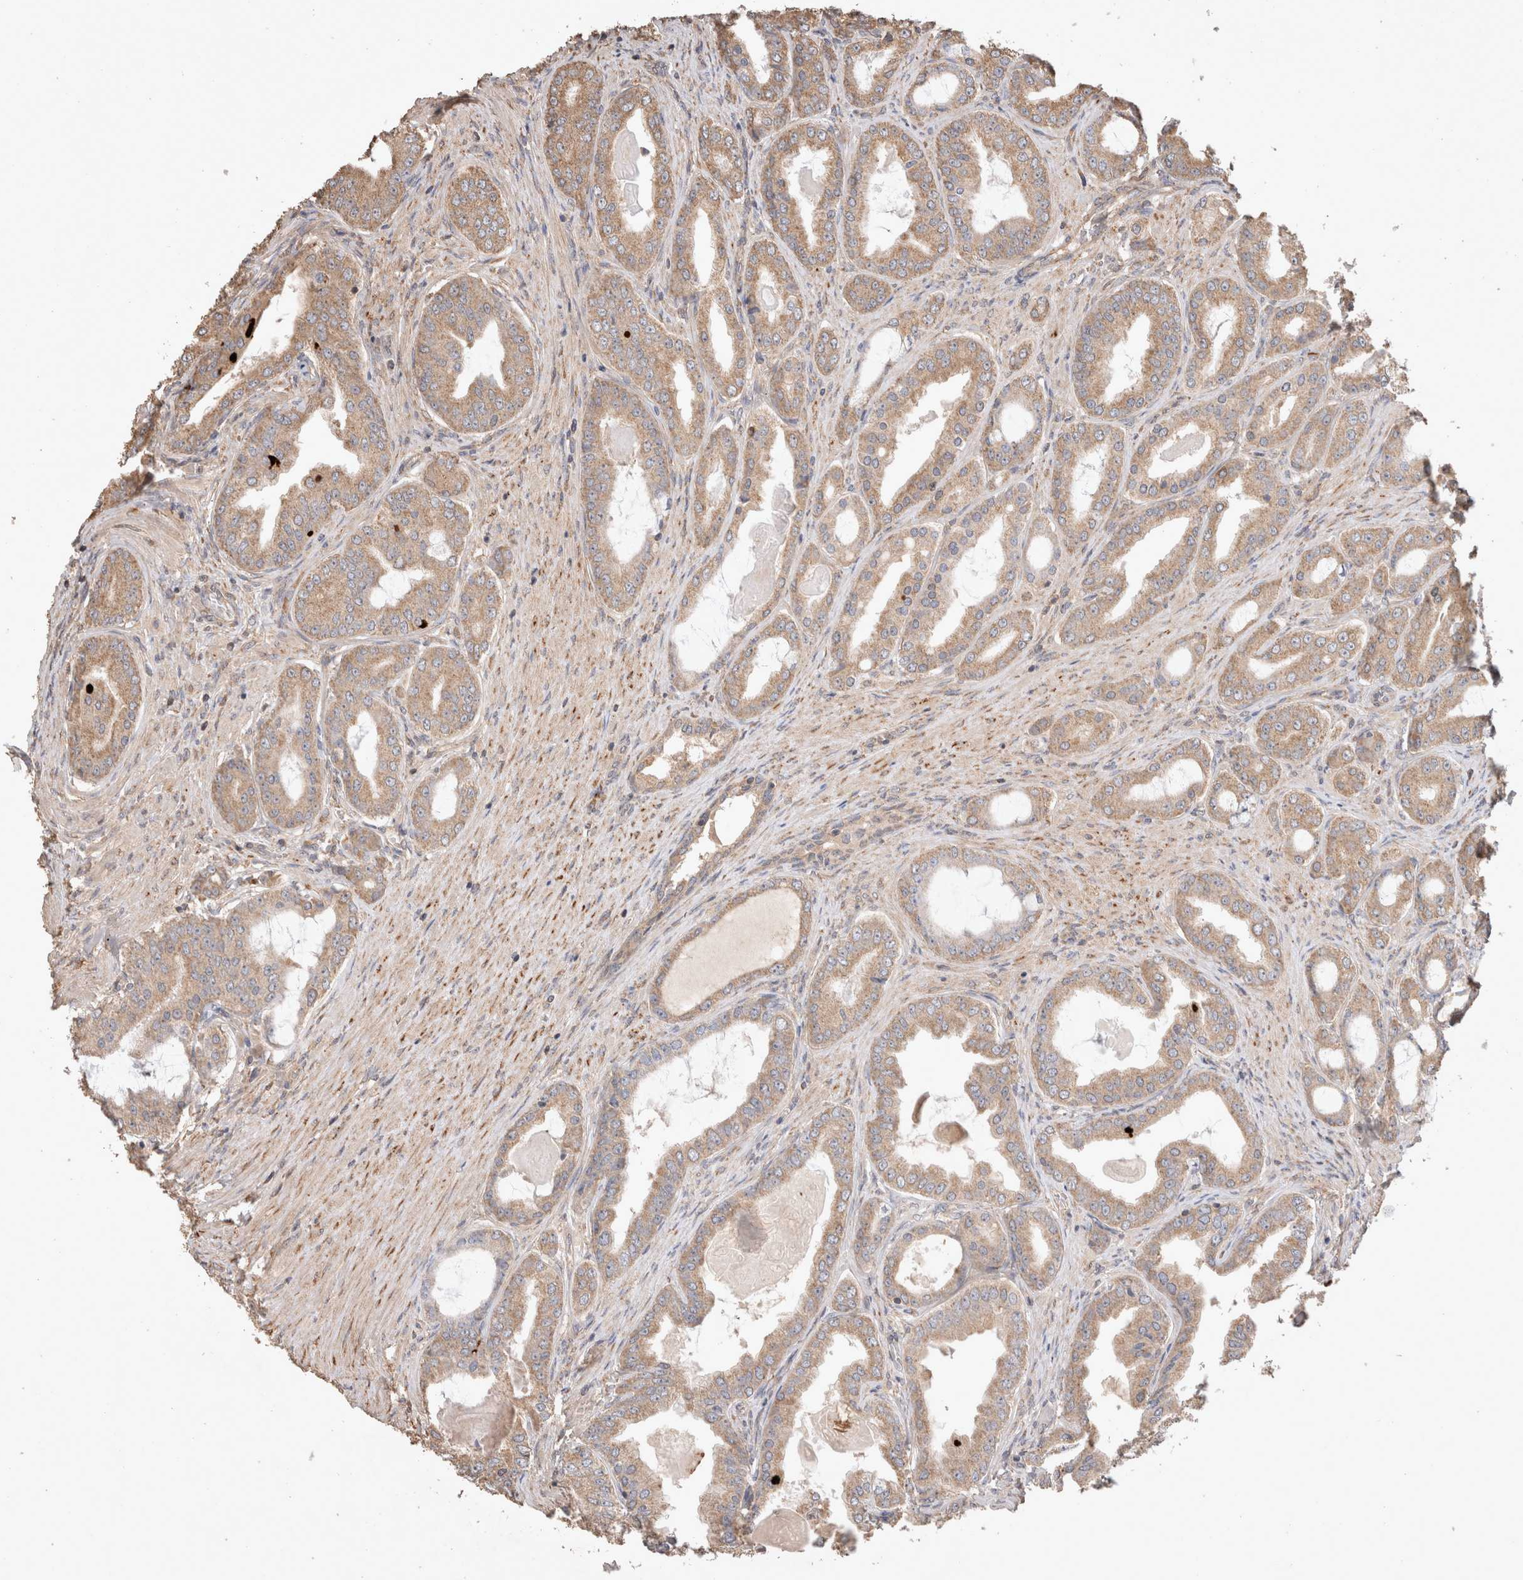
{"staining": {"intensity": "moderate", "quantity": ">75%", "location": "cytoplasmic/membranous"}, "tissue": "prostate cancer", "cell_type": "Tumor cells", "image_type": "cancer", "snomed": [{"axis": "morphology", "description": "Adenocarcinoma, High grade"}, {"axis": "topography", "description": "Prostate"}], "caption": "A brown stain shows moderate cytoplasmic/membranous expression of a protein in human high-grade adenocarcinoma (prostate) tumor cells.", "gene": "HROB", "patient": {"sex": "male", "age": 60}}